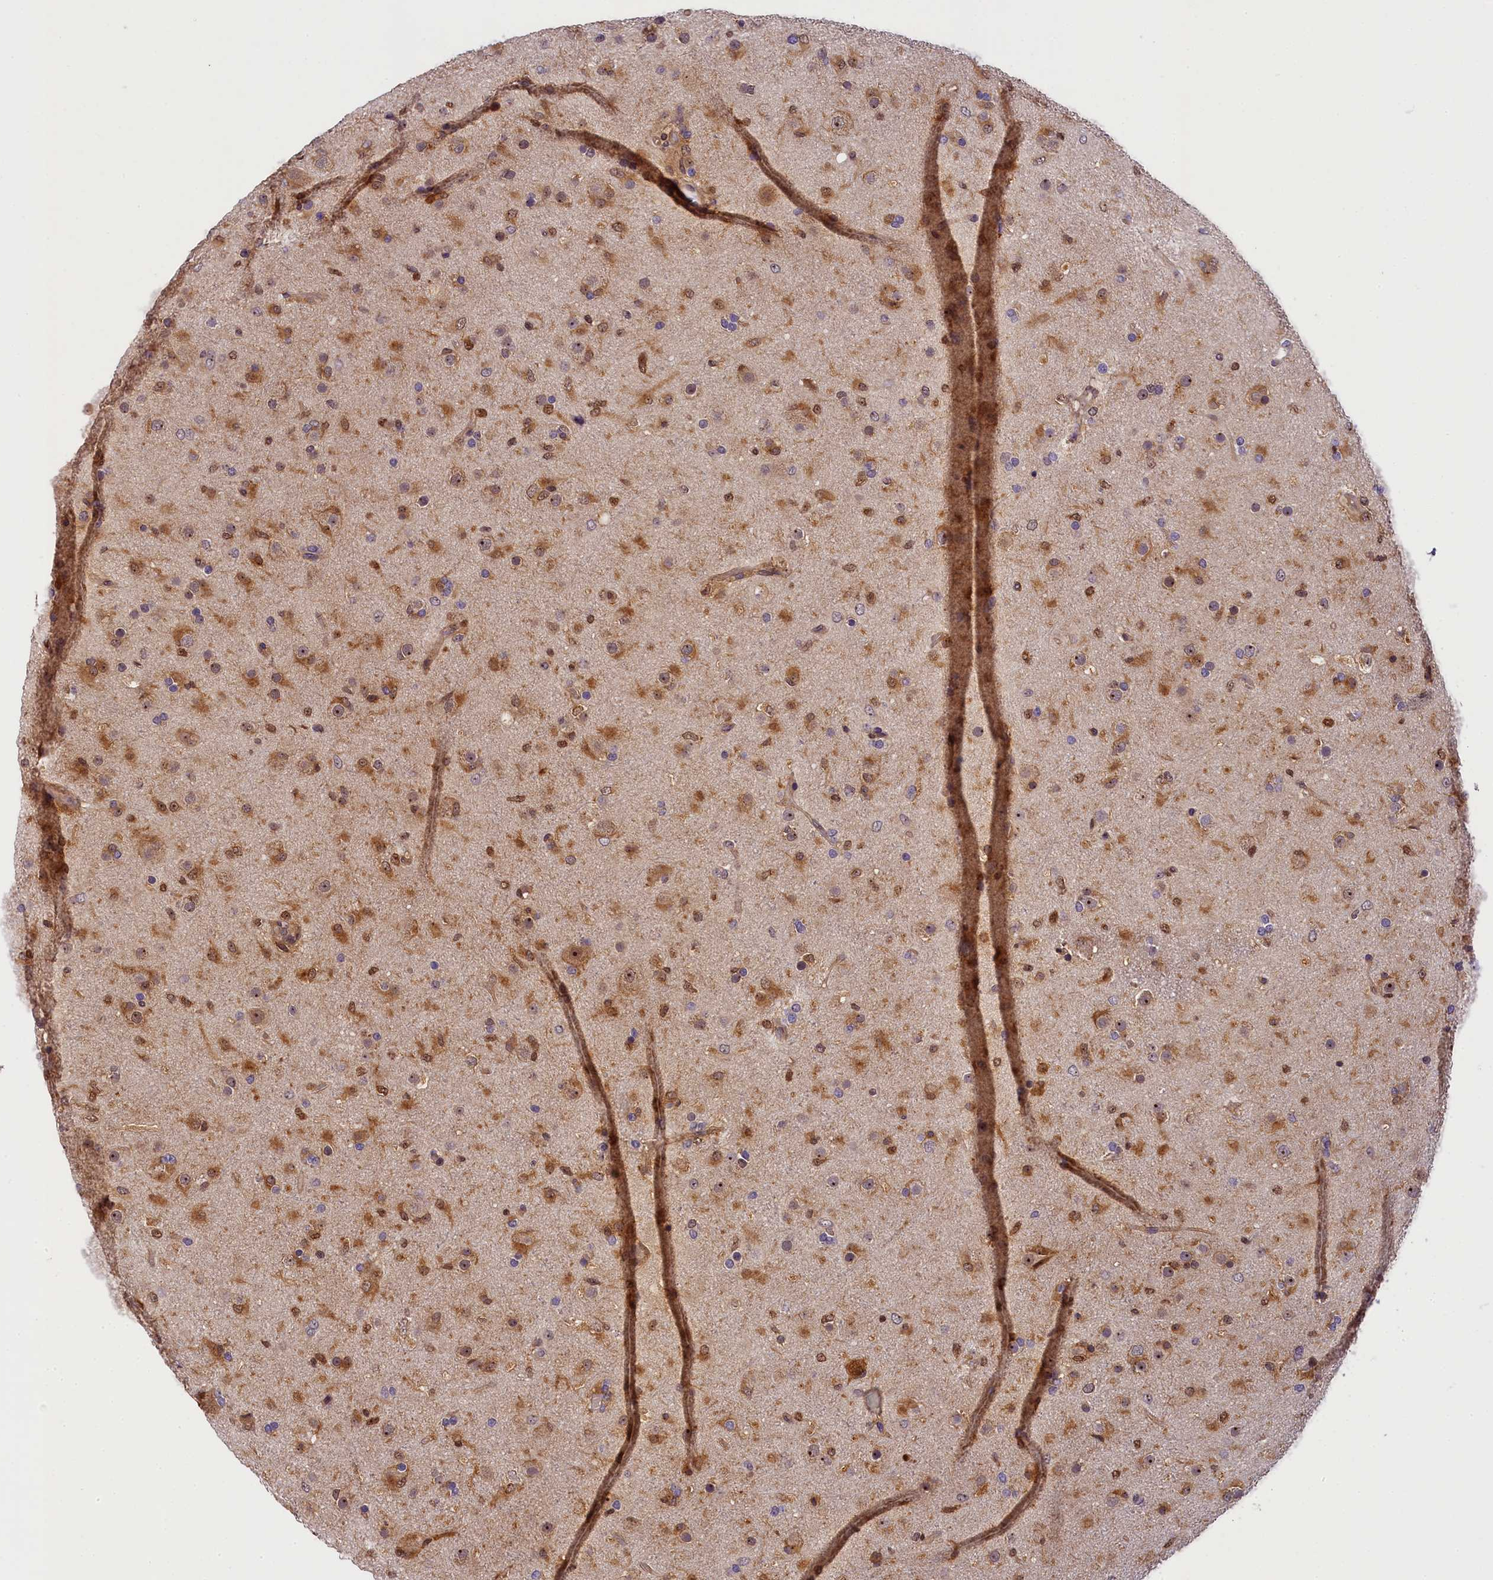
{"staining": {"intensity": "moderate", "quantity": ">75%", "location": "cytoplasmic/membranous,nuclear"}, "tissue": "glioma", "cell_type": "Tumor cells", "image_type": "cancer", "snomed": [{"axis": "morphology", "description": "Glioma, malignant, Low grade"}, {"axis": "topography", "description": "Brain"}], "caption": "This is an image of IHC staining of malignant low-grade glioma, which shows moderate staining in the cytoplasmic/membranous and nuclear of tumor cells.", "gene": "EIF6", "patient": {"sex": "male", "age": 65}}